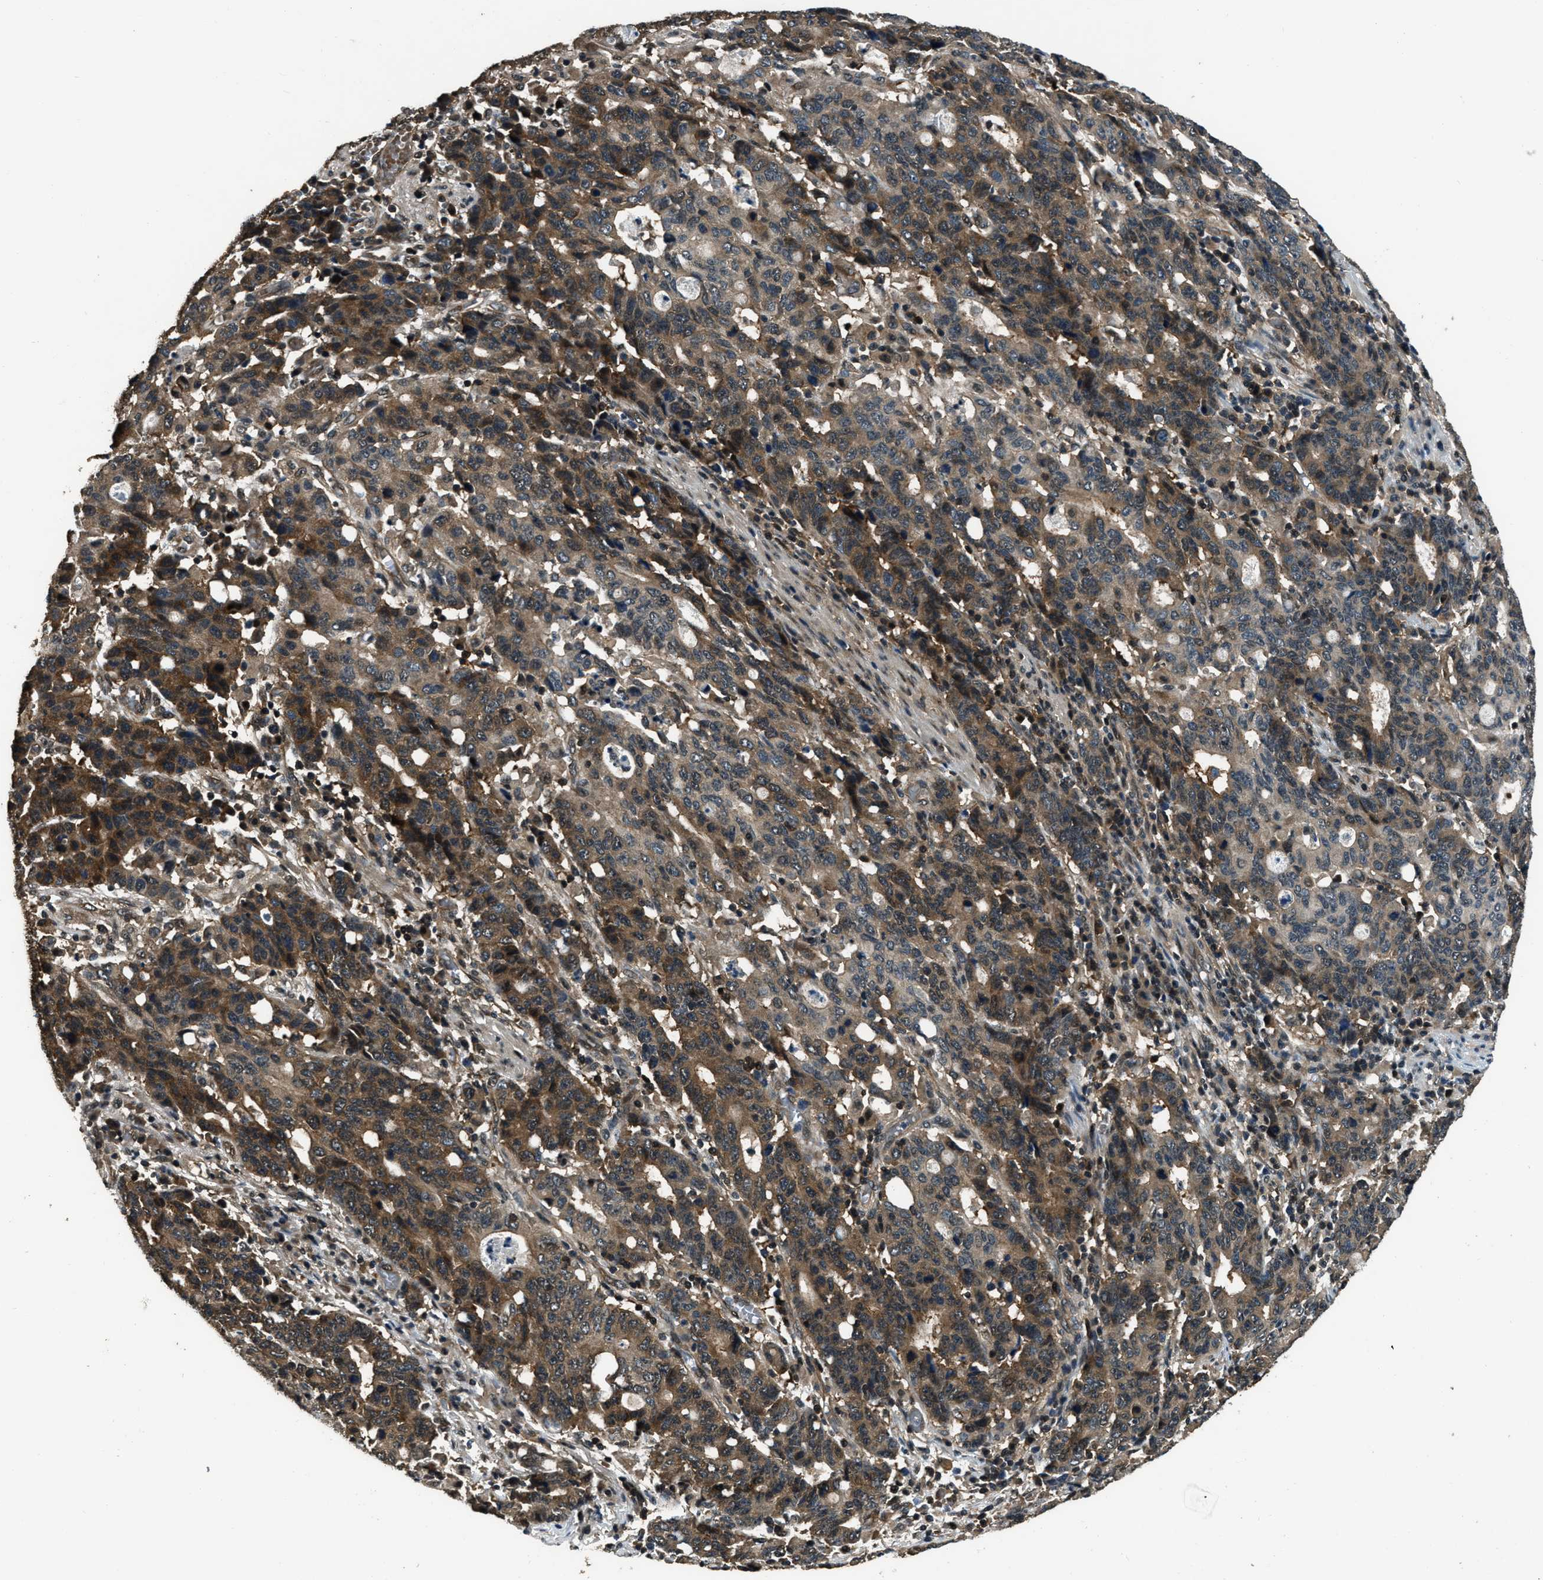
{"staining": {"intensity": "moderate", "quantity": ">75%", "location": "cytoplasmic/membranous"}, "tissue": "stomach cancer", "cell_type": "Tumor cells", "image_type": "cancer", "snomed": [{"axis": "morphology", "description": "Adenocarcinoma, NOS"}, {"axis": "topography", "description": "Stomach, upper"}], "caption": "Human stomach cancer stained with a protein marker shows moderate staining in tumor cells.", "gene": "NUDCD3", "patient": {"sex": "male", "age": 69}}